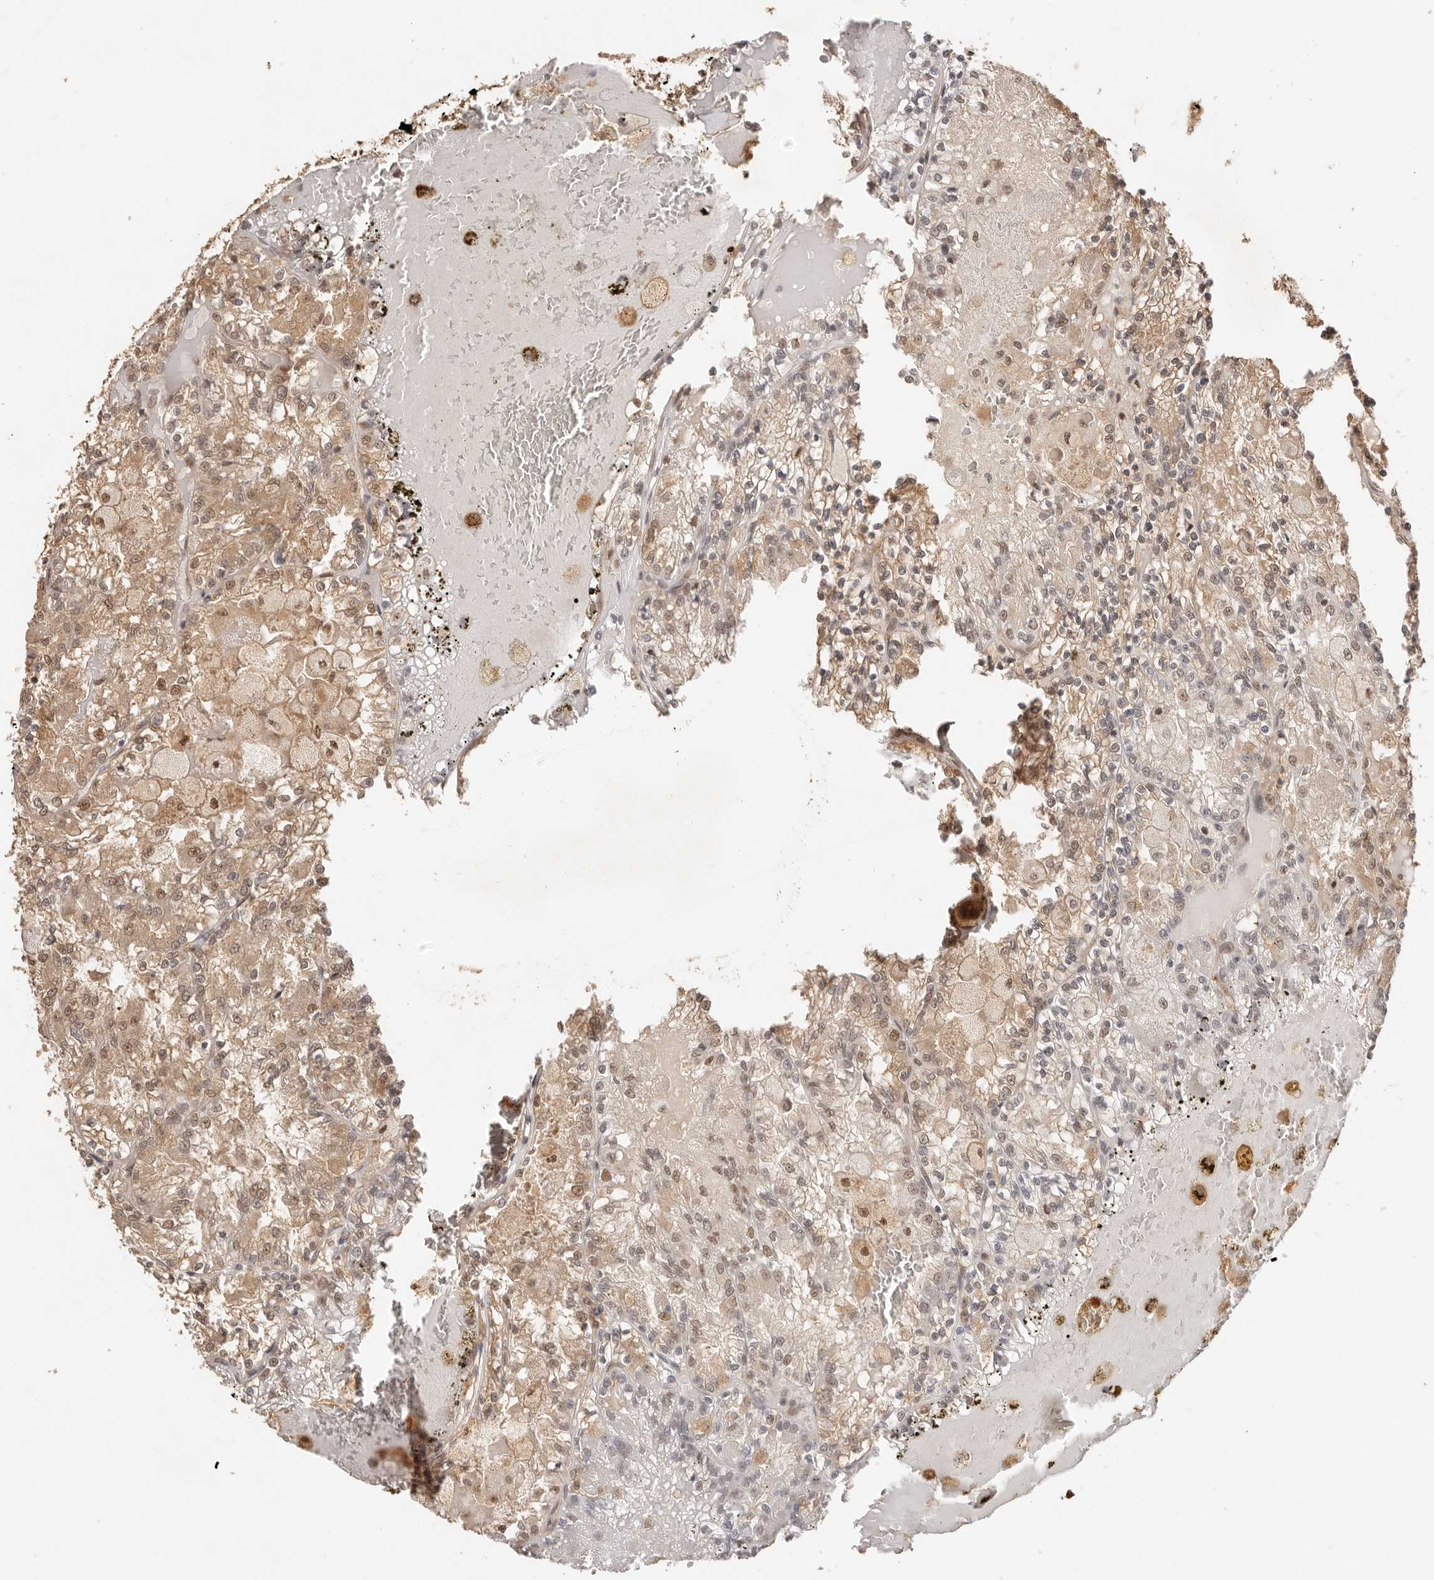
{"staining": {"intensity": "moderate", "quantity": ">75%", "location": "cytoplasmic/membranous,nuclear"}, "tissue": "renal cancer", "cell_type": "Tumor cells", "image_type": "cancer", "snomed": [{"axis": "morphology", "description": "Adenocarcinoma, NOS"}, {"axis": "topography", "description": "Kidney"}], "caption": "This micrograph demonstrates renal cancer stained with IHC to label a protein in brown. The cytoplasmic/membranous and nuclear of tumor cells show moderate positivity for the protein. Nuclei are counter-stained blue.", "gene": "PSMA5", "patient": {"sex": "female", "age": 56}}